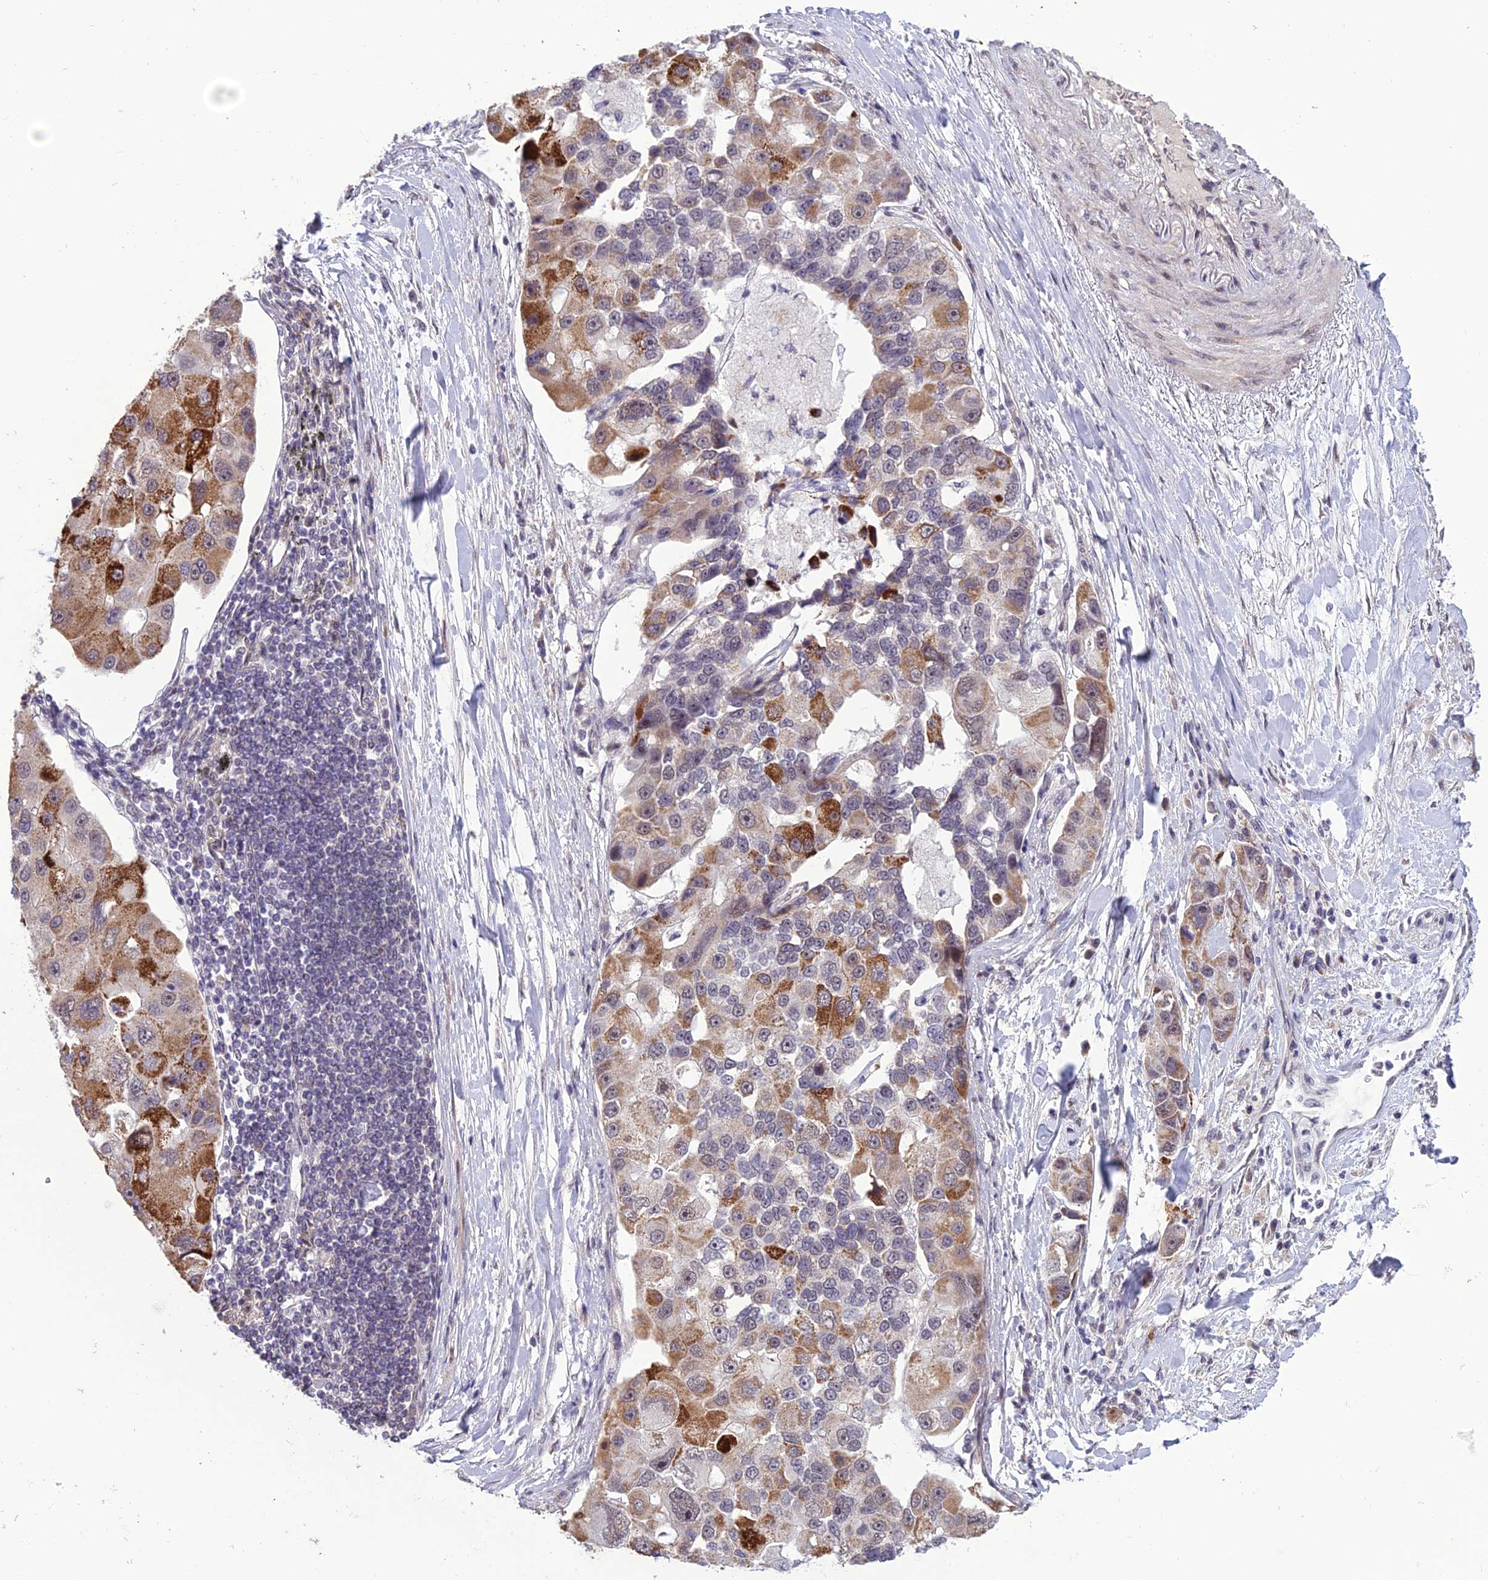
{"staining": {"intensity": "moderate", "quantity": "25%-75%", "location": "cytoplasmic/membranous"}, "tissue": "lung cancer", "cell_type": "Tumor cells", "image_type": "cancer", "snomed": [{"axis": "morphology", "description": "Adenocarcinoma, NOS"}, {"axis": "topography", "description": "Lung"}], "caption": "Protein staining of adenocarcinoma (lung) tissue displays moderate cytoplasmic/membranous expression in about 25%-75% of tumor cells.", "gene": "FBRS", "patient": {"sex": "female", "age": 54}}